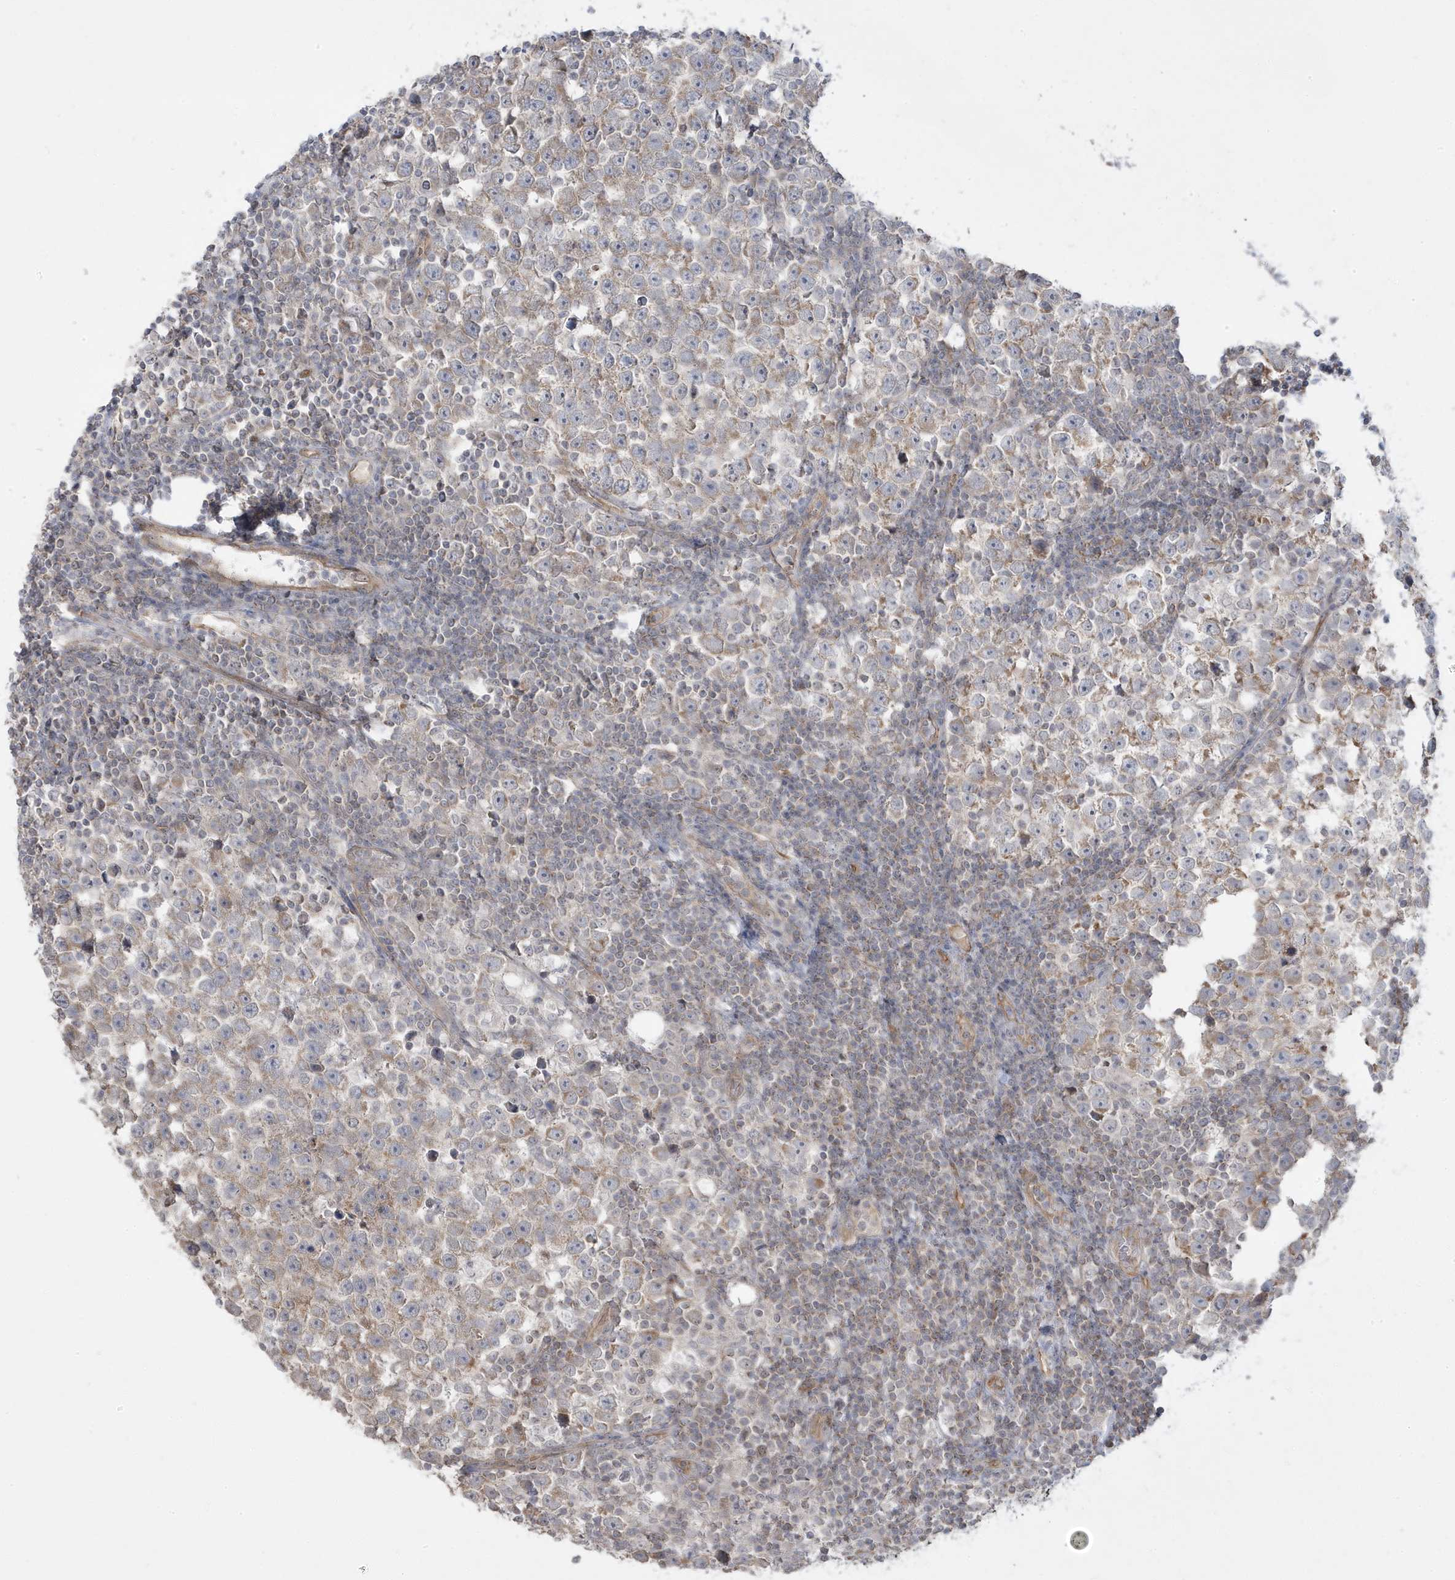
{"staining": {"intensity": "weak", "quantity": "25%-75%", "location": "cytoplasmic/membranous"}, "tissue": "testis cancer", "cell_type": "Tumor cells", "image_type": "cancer", "snomed": [{"axis": "morphology", "description": "Normal tissue, NOS"}, {"axis": "morphology", "description": "Seminoma, NOS"}, {"axis": "topography", "description": "Testis"}], "caption": "Immunohistochemistry (IHC) micrograph of neoplastic tissue: human seminoma (testis) stained using immunohistochemistry (IHC) displays low levels of weak protein expression localized specifically in the cytoplasmic/membranous of tumor cells, appearing as a cytoplasmic/membranous brown color.", "gene": "DNAJC12", "patient": {"sex": "male", "age": 43}}